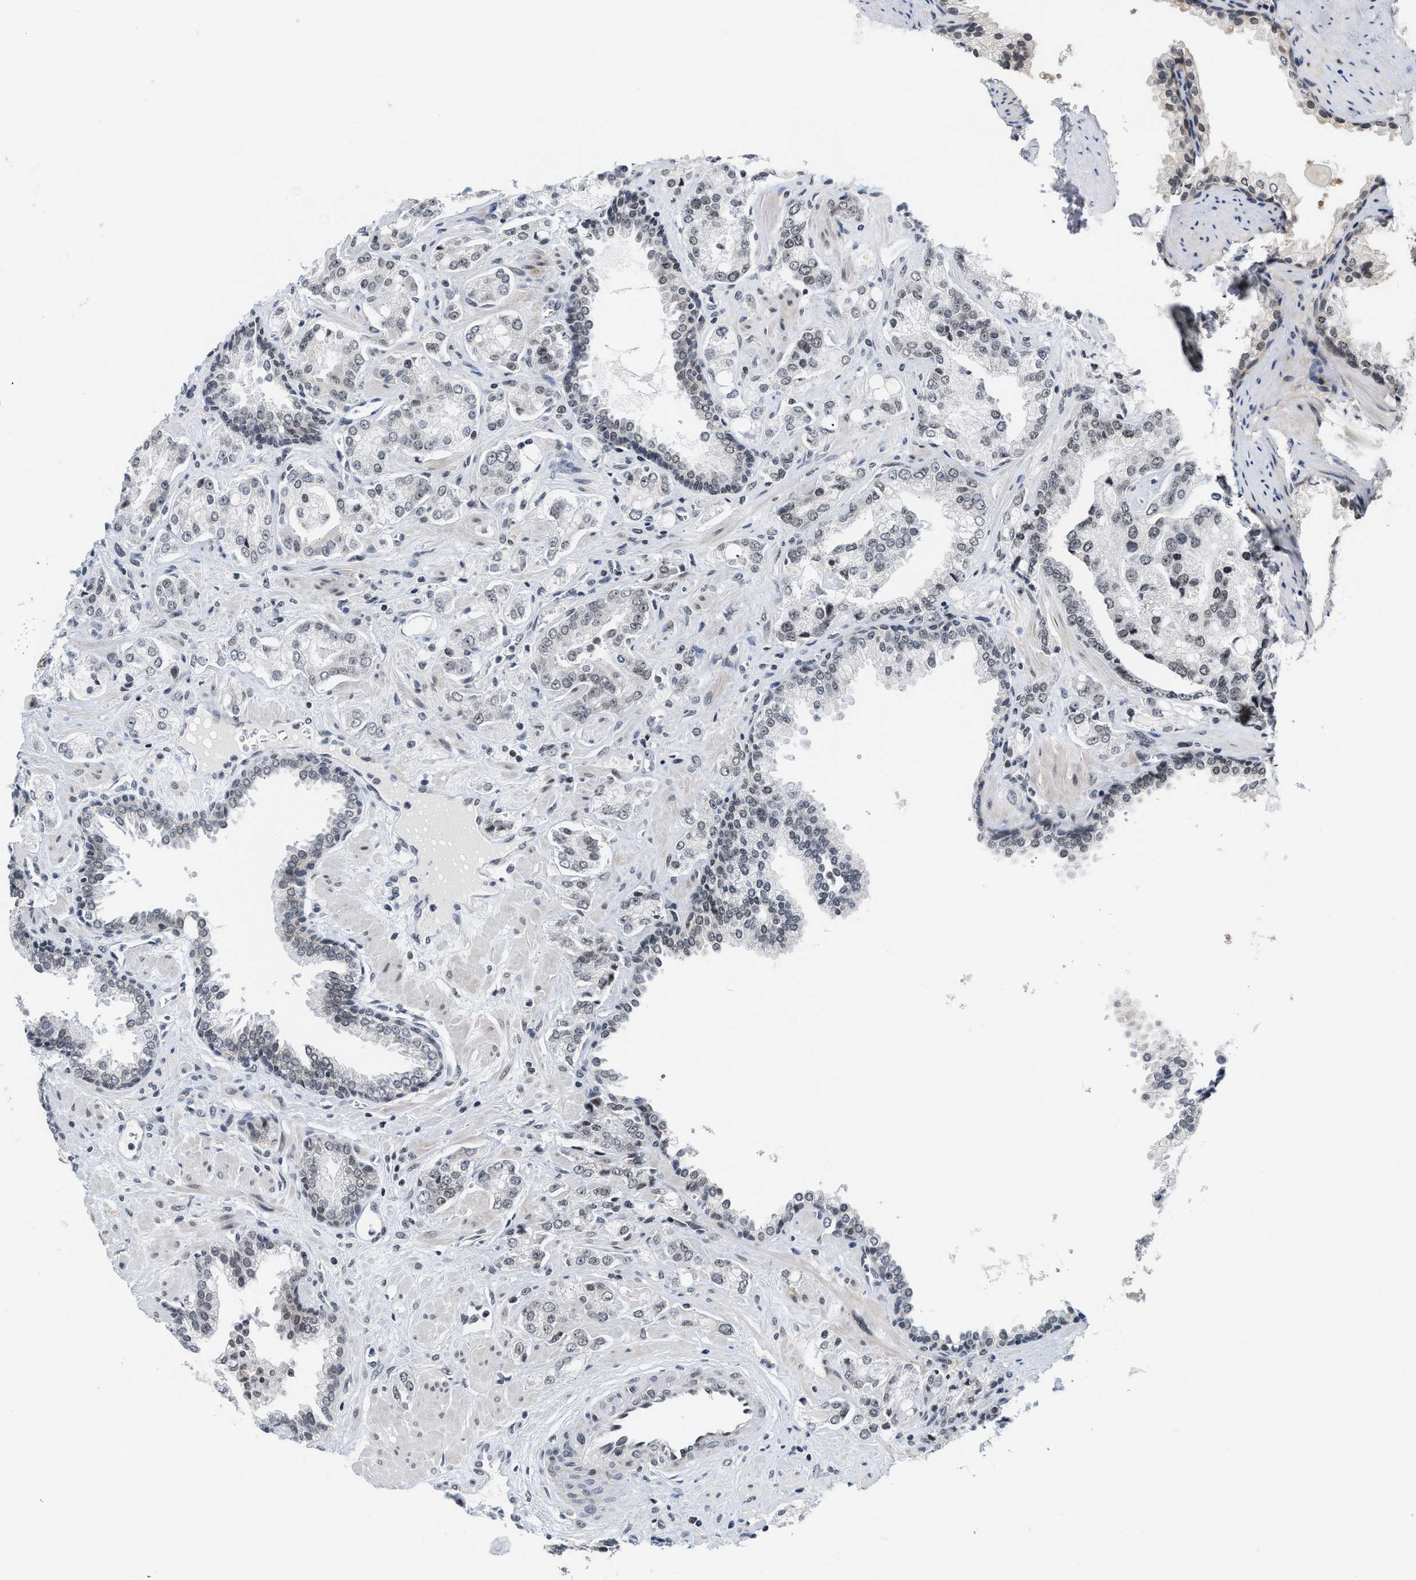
{"staining": {"intensity": "weak", "quantity": "<25%", "location": "nuclear"}, "tissue": "prostate cancer", "cell_type": "Tumor cells", "image_type": "cancer", "snomed": [{"axis": "morphology", "description": "Adenocarcinoma, High grade"}, {"axis": "topography", "description": "Prostate"}], "caption": "Tumor cells are negative for protein expression in human prostate cancer.", "gene": "ANKRD6", "patient": {"sex": "male", "age": 67}}